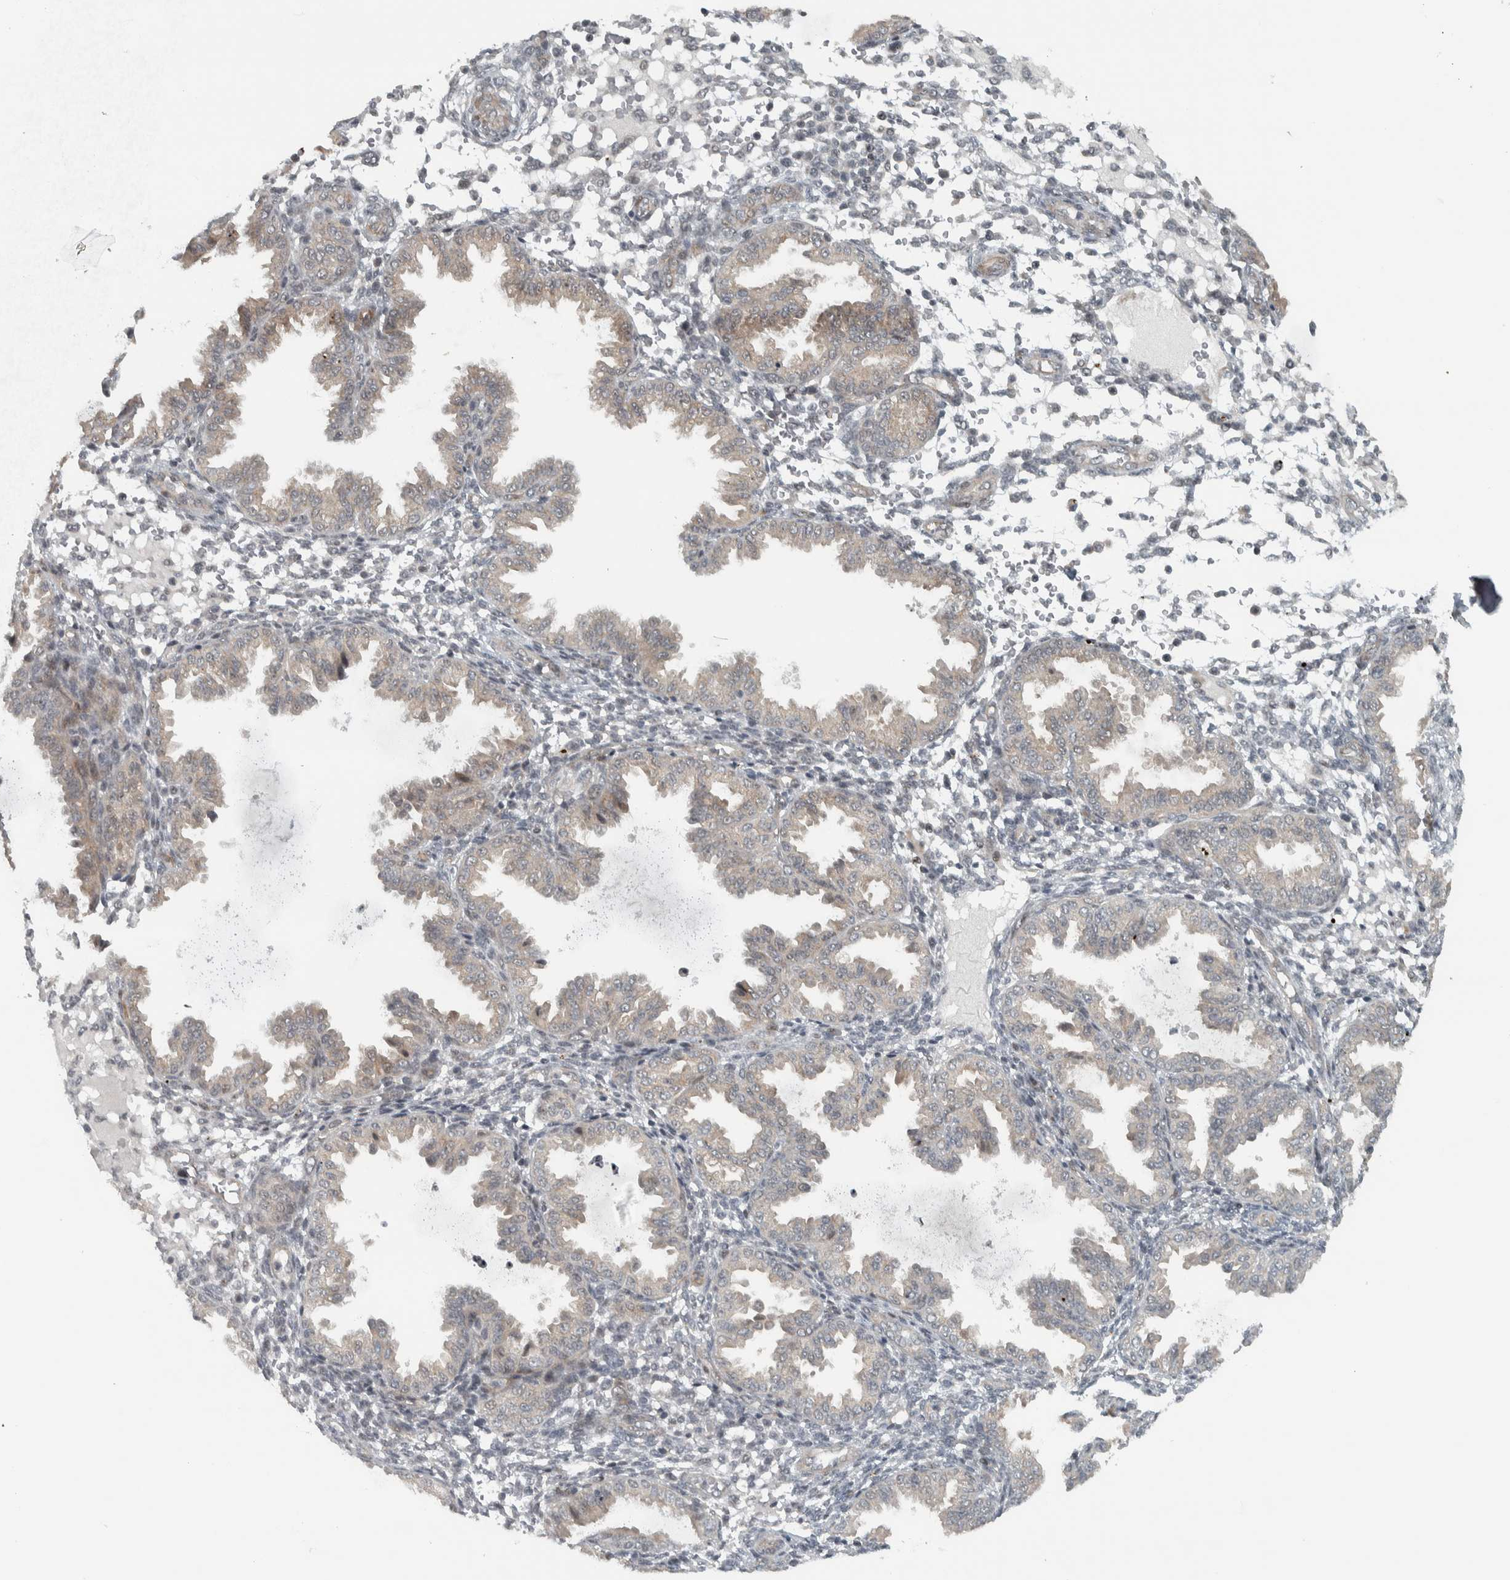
{"staining": {"intensity": "negative", "quantity": "none", "location": "none"}, "tissue": "endometrium", "cell_type": "Cells in endometrial stroma", "image_type": "normal", "snomed": [{"axis": "morphology", "description": "Normal tissue, NOS"}, {"axis": "topography", "description": "Endometrium"}], "caption": "DAB immunohistochemical staining of normal endometrium shows no significant expression in cells in endometrial stroma. The staining was performed using DAB to visualize the protein expression in brown, while the nuclei were stained in blue with hematoxylin (Magnification: 20x).", "gene": "NAPG", "patient": {"sex": "female", "age": 33}}